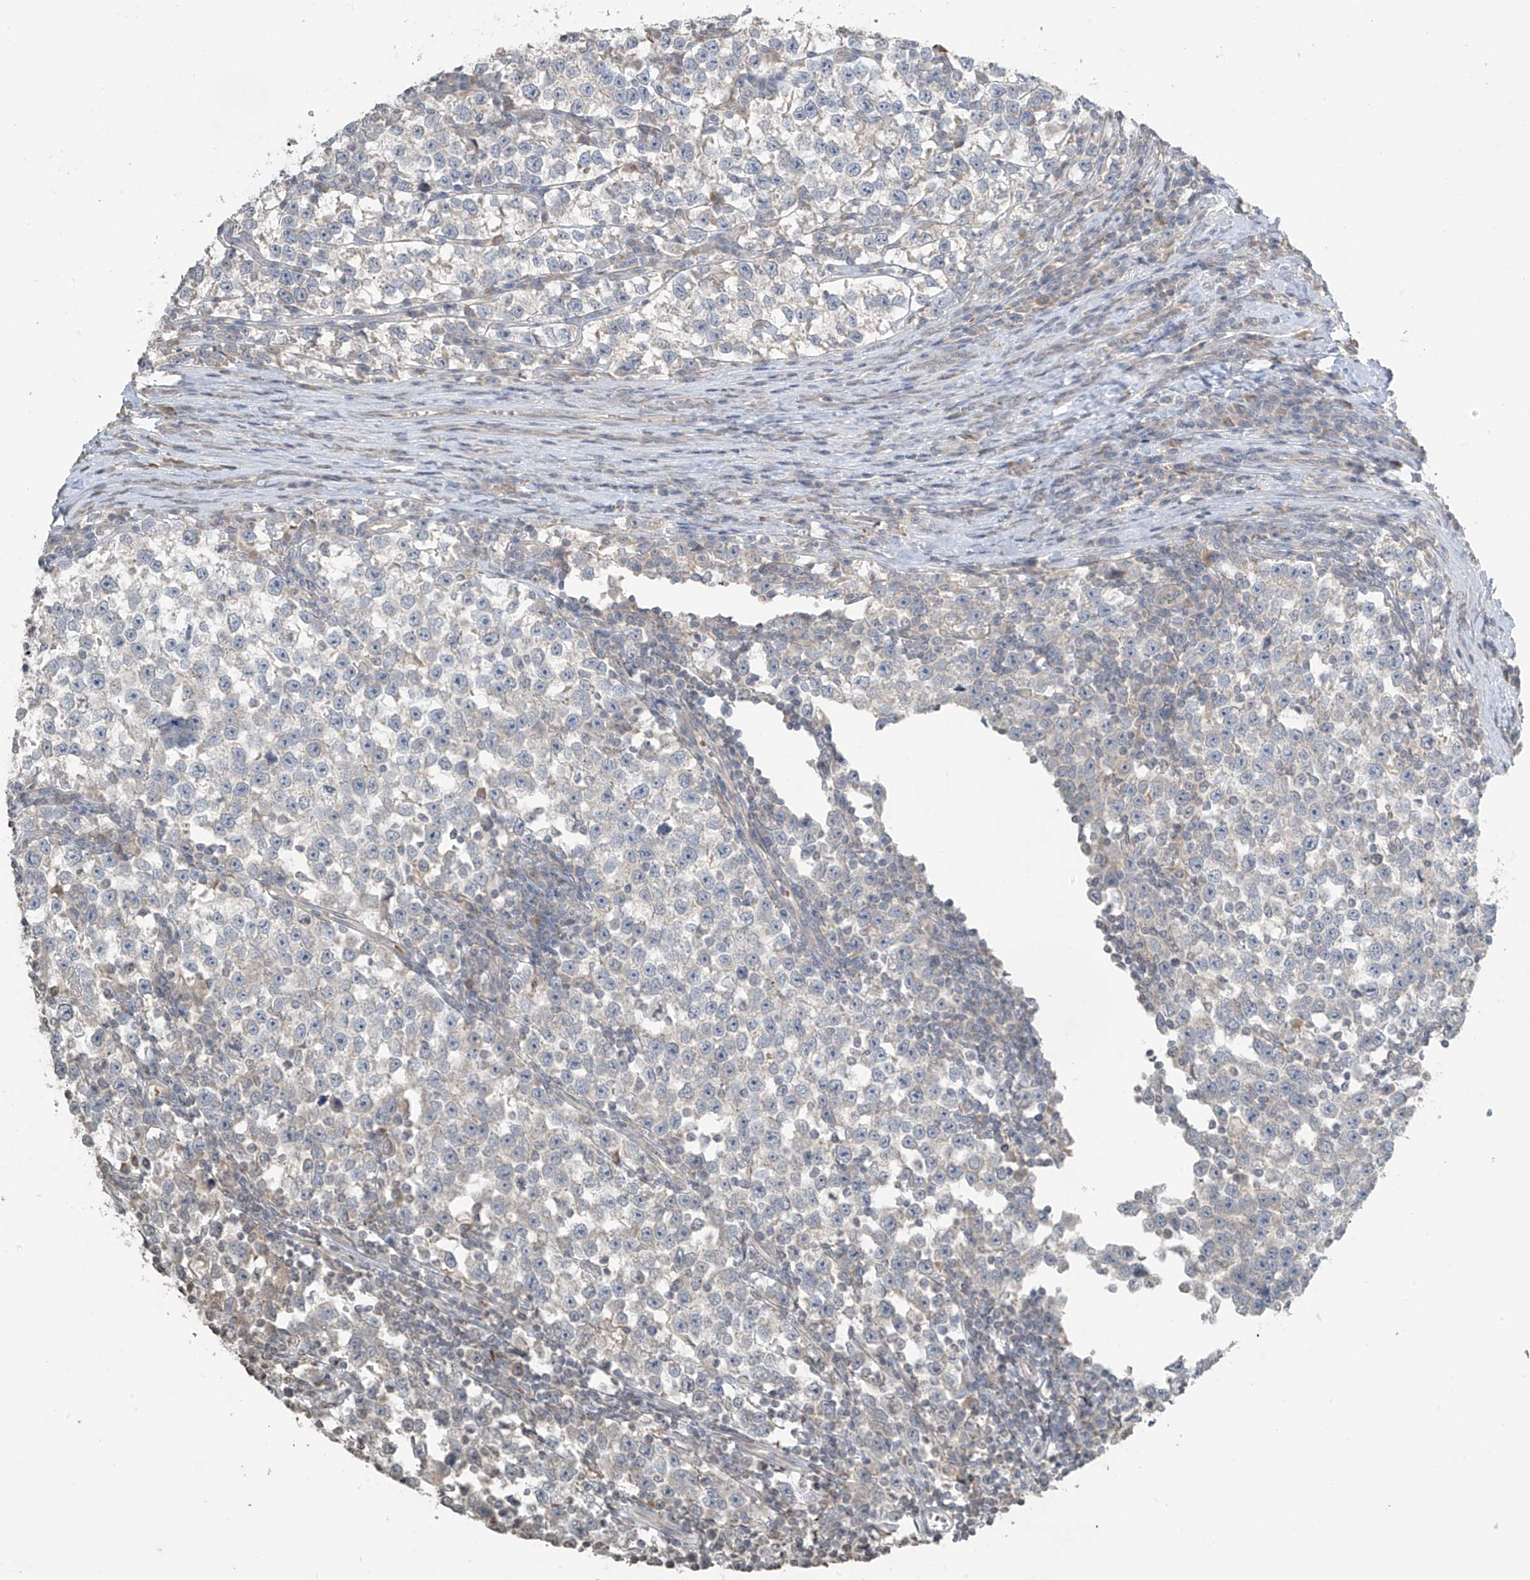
{"staining": {"intensity": "negative", "quantity": "none", "location": "none"}, "tissue": "testis cancer", "cell_type": "Tumor cells", "image_type": "cancer", "snomed": [{"axis": "morphology", "description": "Normal tissue, NOS"}, {"axis": "morphology", "description": "Seminoma, NOS"}, {"axis": "topography", "description": "Testis"}], "caption": "Immunohistochemistry (IHC) of human seminoma (testis) reveals no staining in tumor cells. (Brightfield microscopy of DAB immunohistochemistry (IHC) at high magnification).", "gene": "HOXA11", "patient": {"sex": "male", "age": 43}}